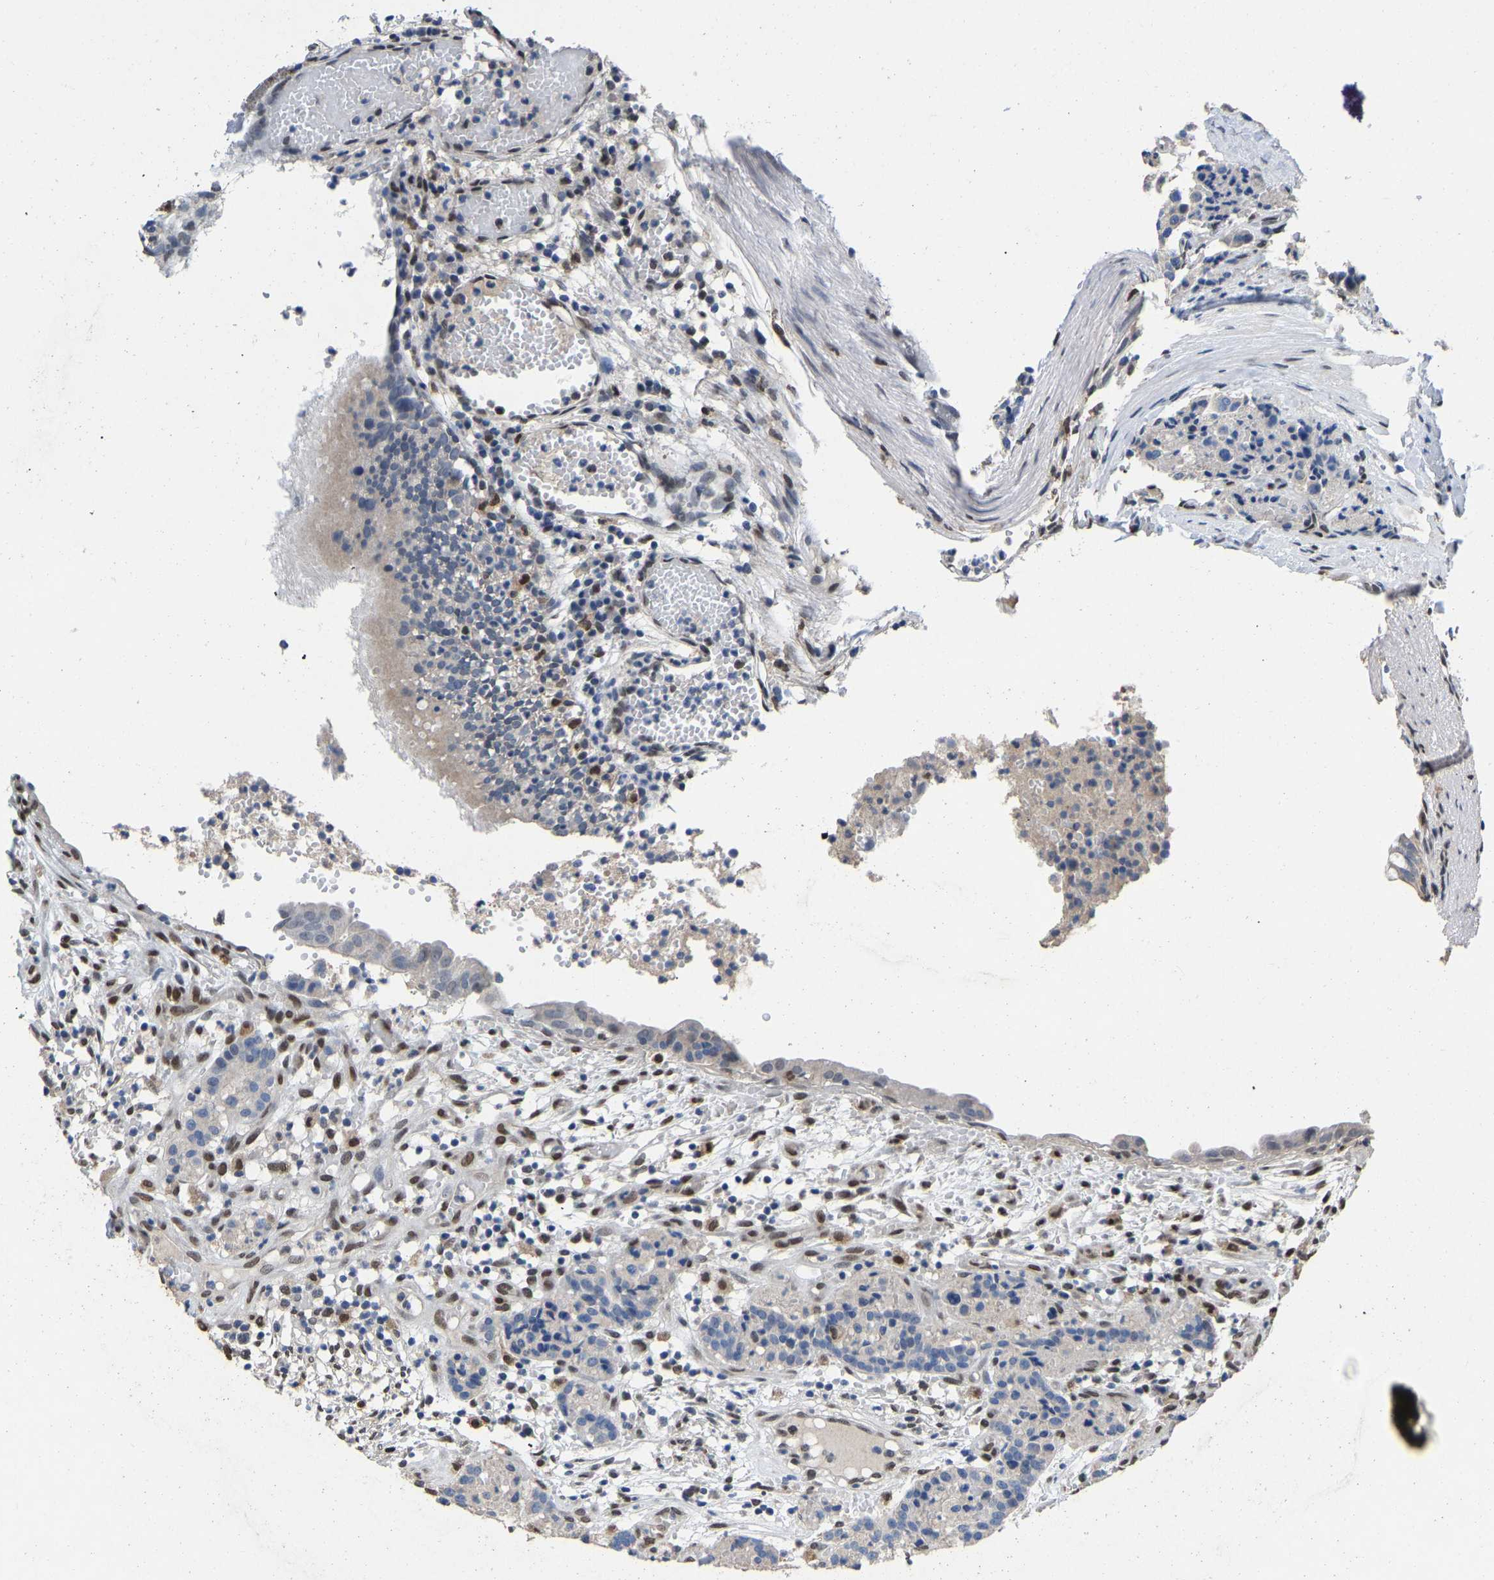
{"staining": {"intensity": "negative", "quantity": "none", "location": "none"}, "tissue": "carcinoid", "cell_type": "Tumor cells", "image_type": "cancer", "snomed": [{"axis": "morphology", "description": "Carcinoid, malignant, NOS"}, {"axis": "topography", "description": "Lung"}], "caption": "Immunohistochemistry (IHC) of human malignant carcinoid displays no staining in tumor cells.", "gene": "QKI", "patient": {"sex": "male", "age": 30}}